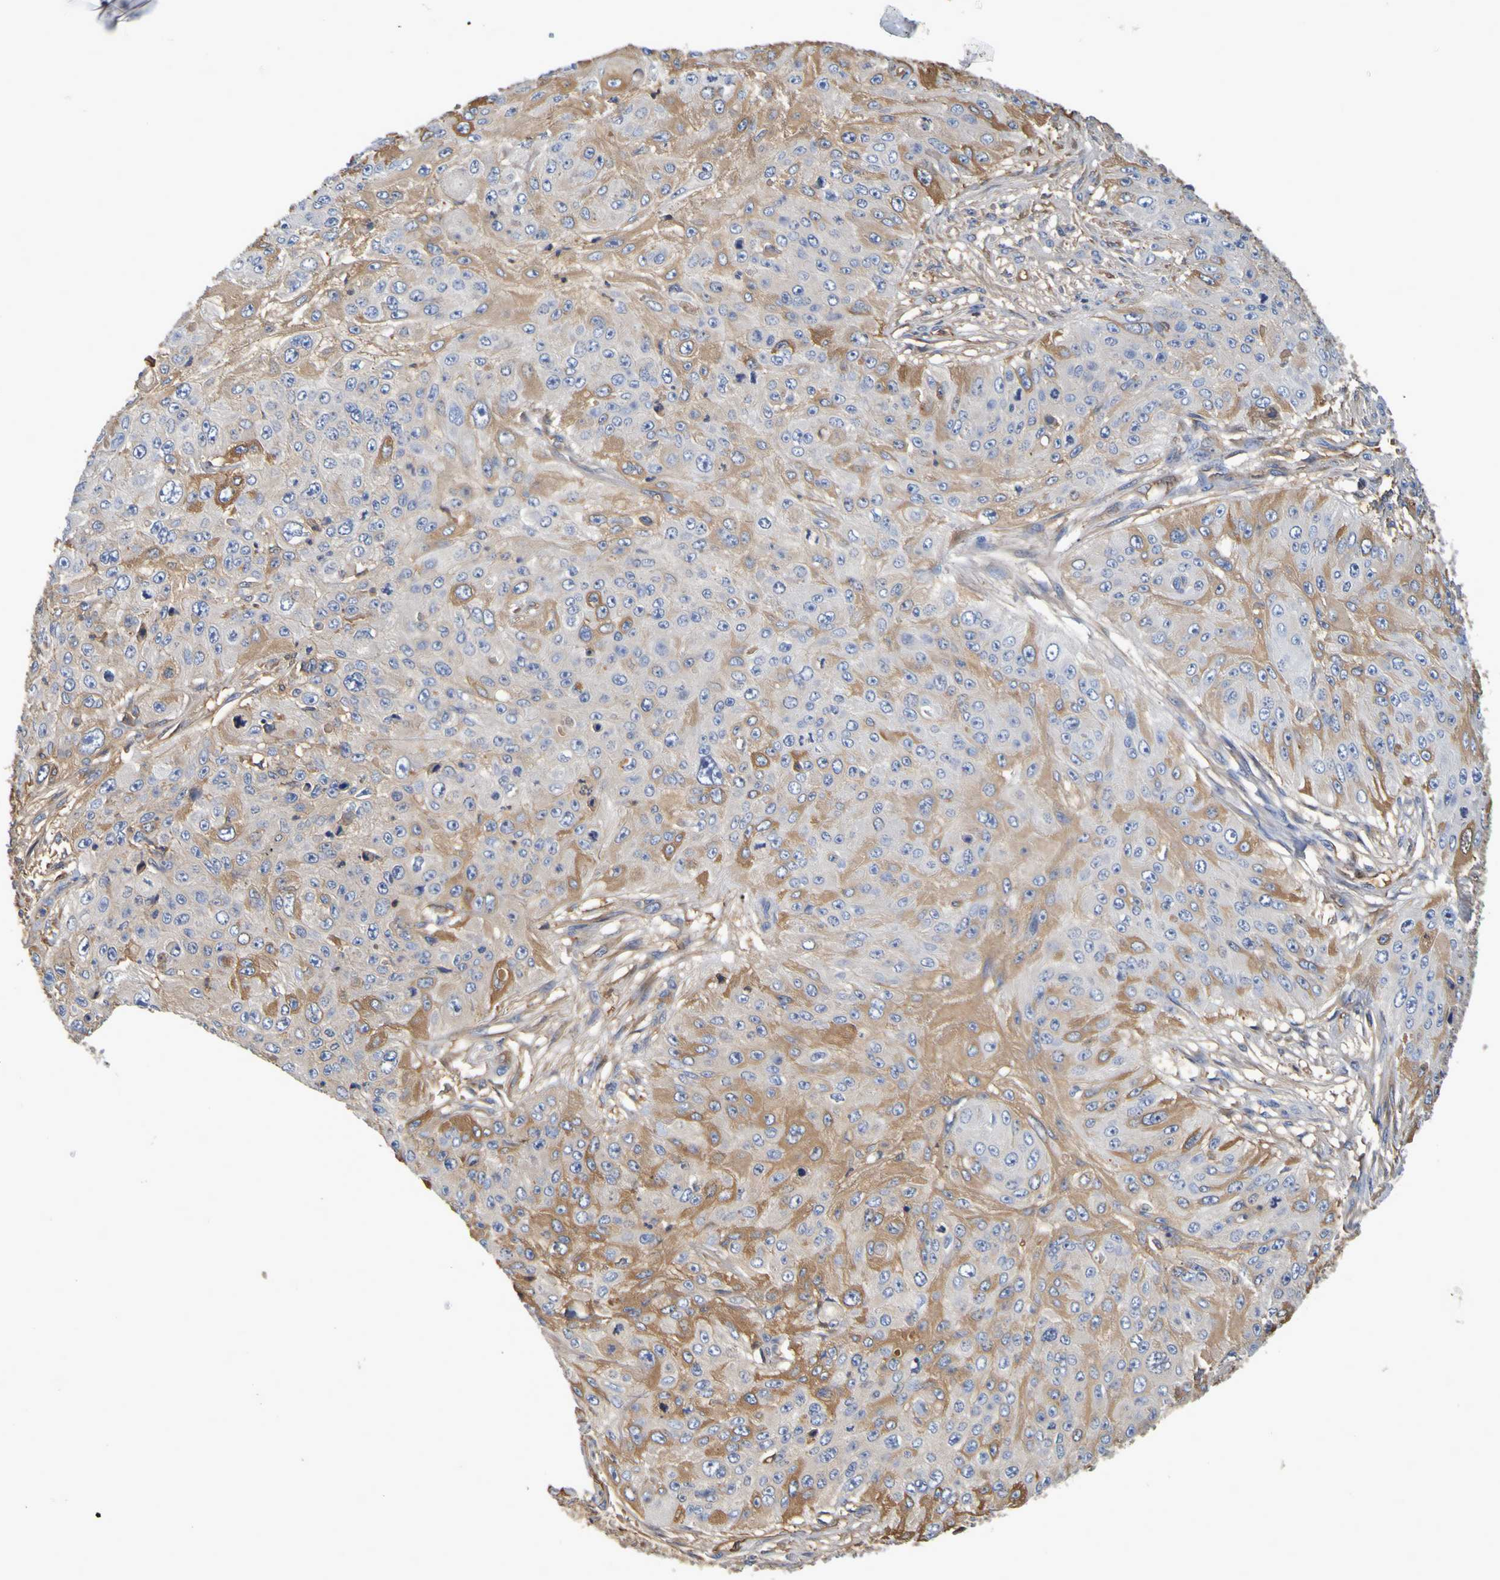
{"staining": {"intensity": "moderate", "quantity": "25%-75%", "location": "cytoplasmic/membranous"}, "tissue": "skin cancer", "cell_type": "Tumor cells", "image_type": "cancer", "snomed": [{"axis": "morphology", "description": "Squamous cell carcinoma, NOS"}, {"axis": "topography", "description": "Skin"}], "caption": "High-power microscopy captured an immunohistochemistry (IHC) image of squamous cell carcinoma (skin), revealing moderate cytoplasmic/membranous positivity in about 25%-75% of tumor cells.", "gene": "GAB3", "patient": {"sex": "female", "age": 80}}